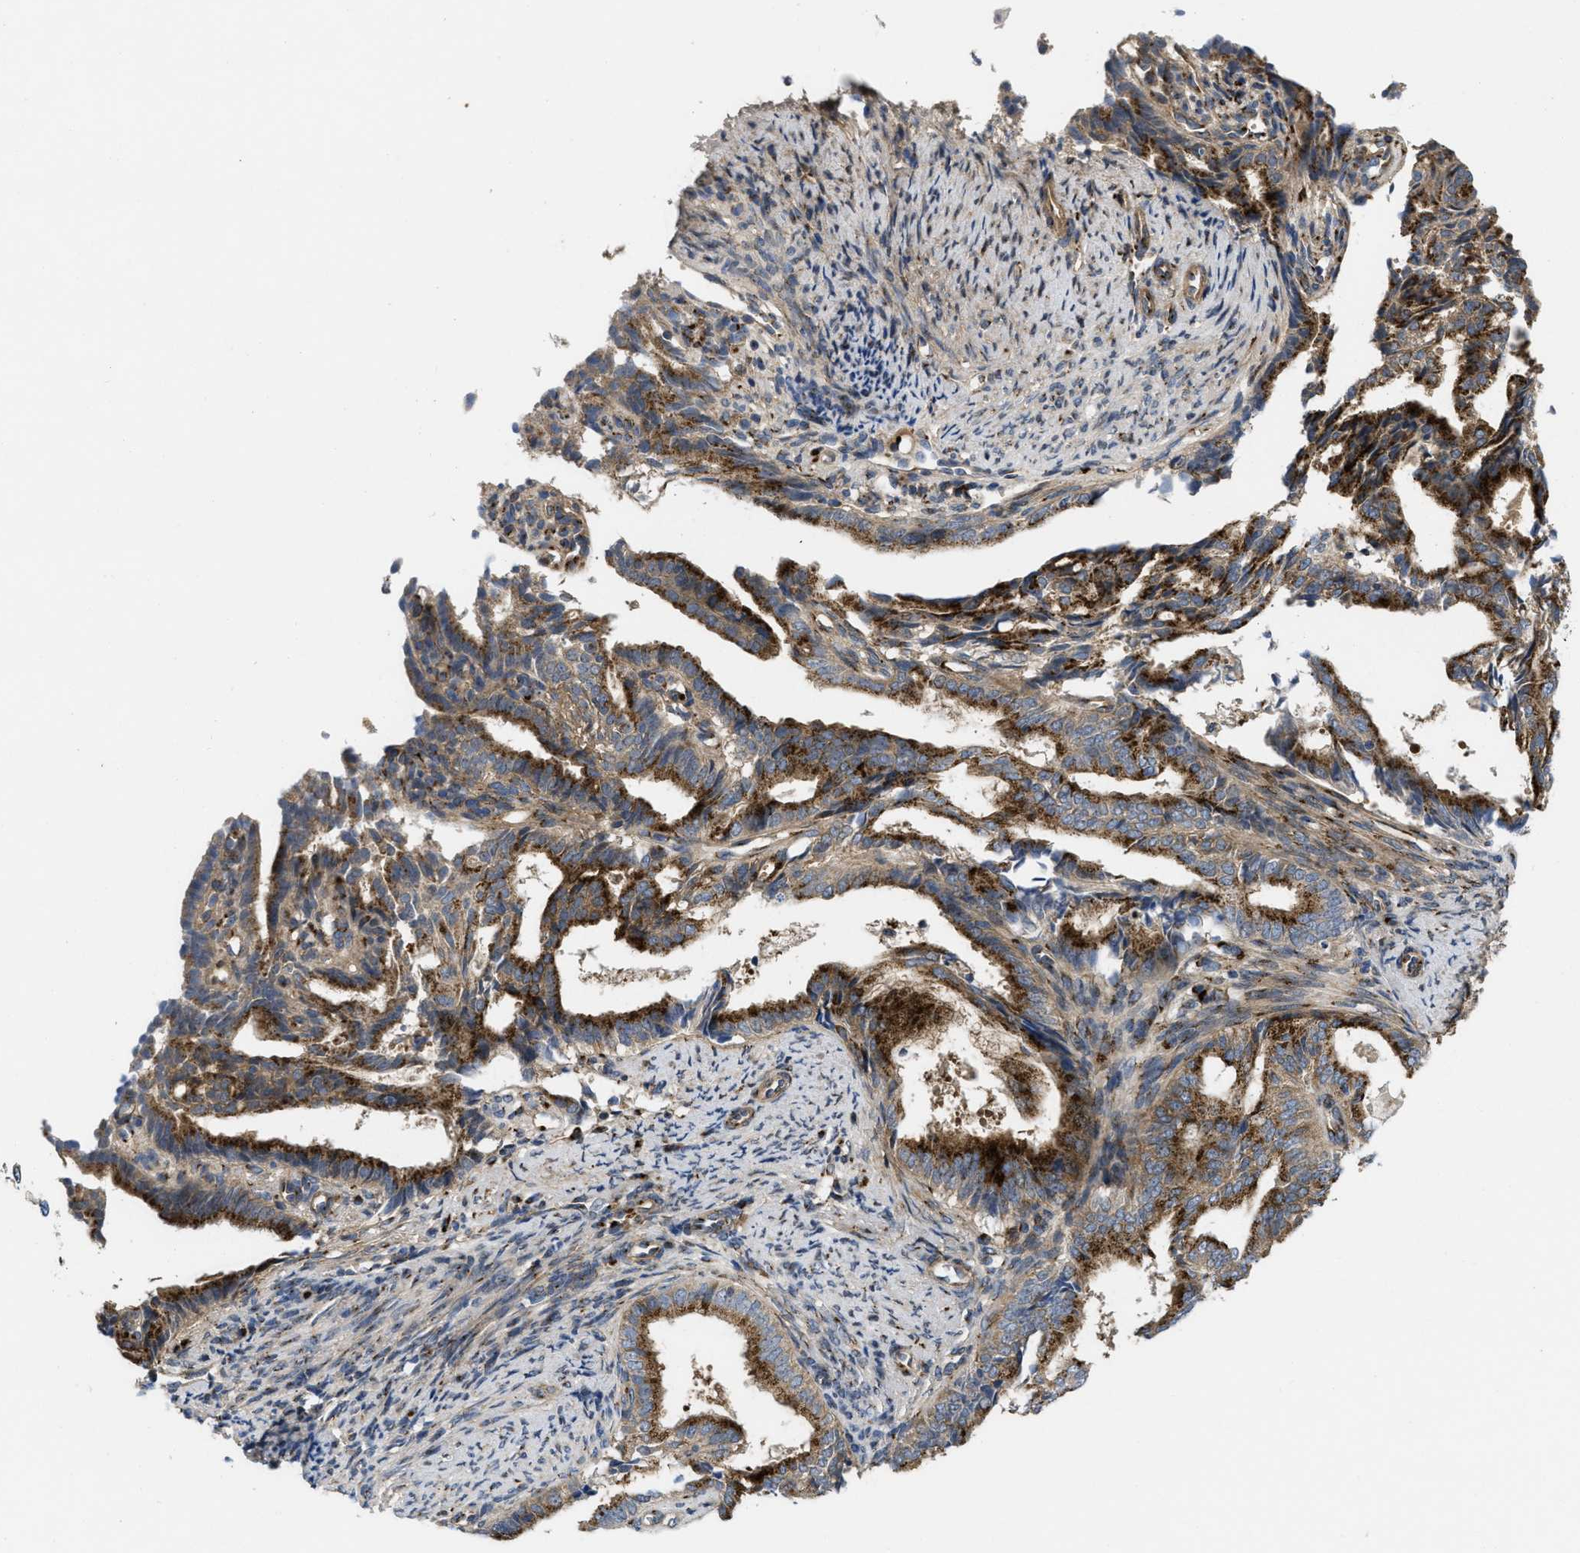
{"staining": {"intensity": "strong", "quantity": ">75%", "location": "cytoplasmic/membranous"}, "tissue": "endometrial cancer", "cell_type": "Tumor cells", "image_type": "cancer", "snomed": [{"axis": "morphology", "description": "Adenocarcinoma, NOS"}, {"axis": "topography", "description": "Endometrium"}], "caption": "Adenocarcinoma (endometrial) stained with a brown dye exhibits strong cytoplasmic/membranous positive expression in about >75% of tumor cells.", "gene": "ZNF70", "patient": {"sex": "female", "age": 58}}